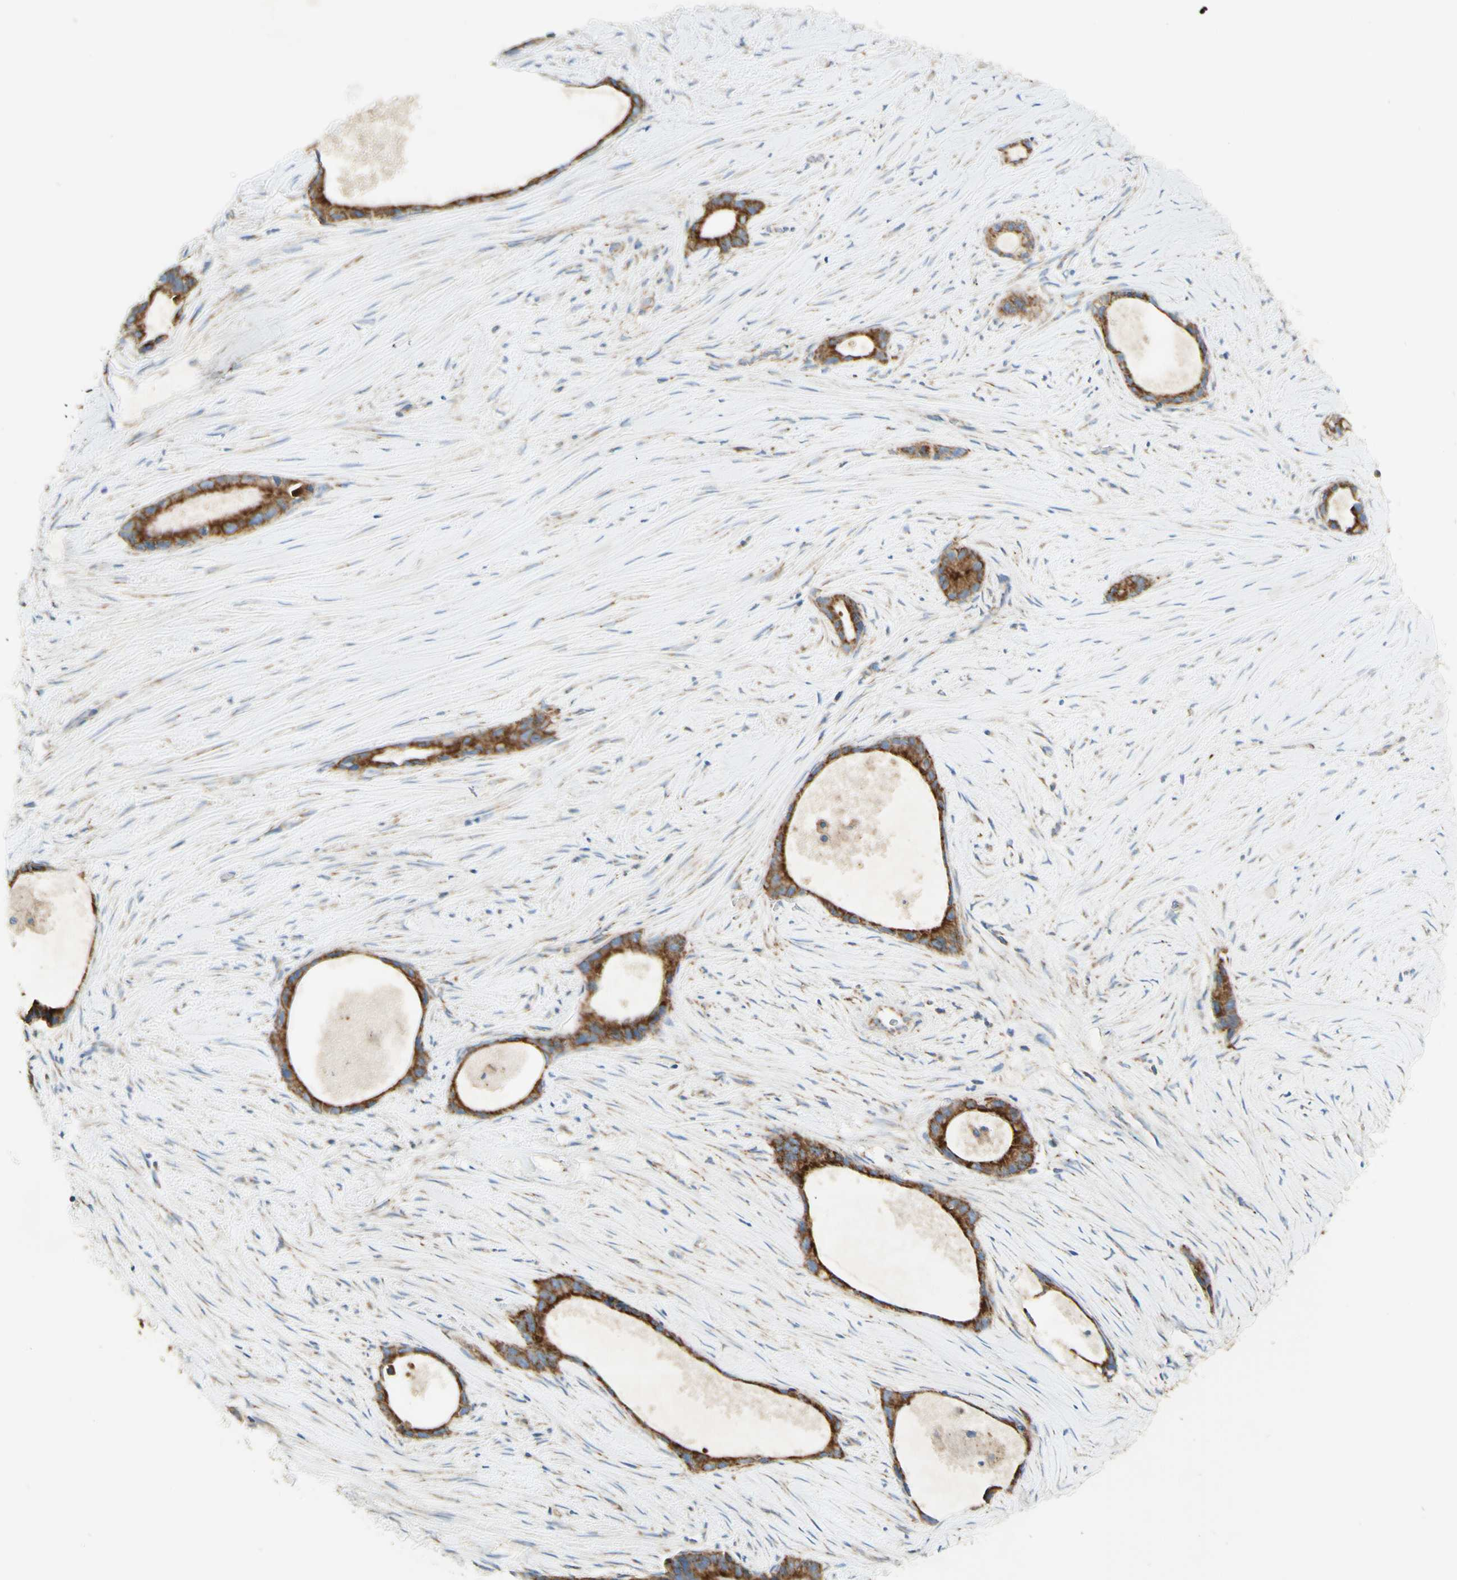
{"staining": {"intensity": "strong", "quantity": ">75%", "location": "cytoplasmic/membranous"}, "tissue": "liver cancer", "cell_type": "Tumor cells", "image_type": "cancer", "snomed": [{"axis": "morphology", "description": "Cholangiocarcinoma"}, {"axis": "topography", "description": "Liver"}], "caption": "Liver cholangiocarcinoma stained with a protein marker demonstrates strong staining in tumor cells.", "gene": "ARMC10", "patient": {"sex": "female", "age": 55}}